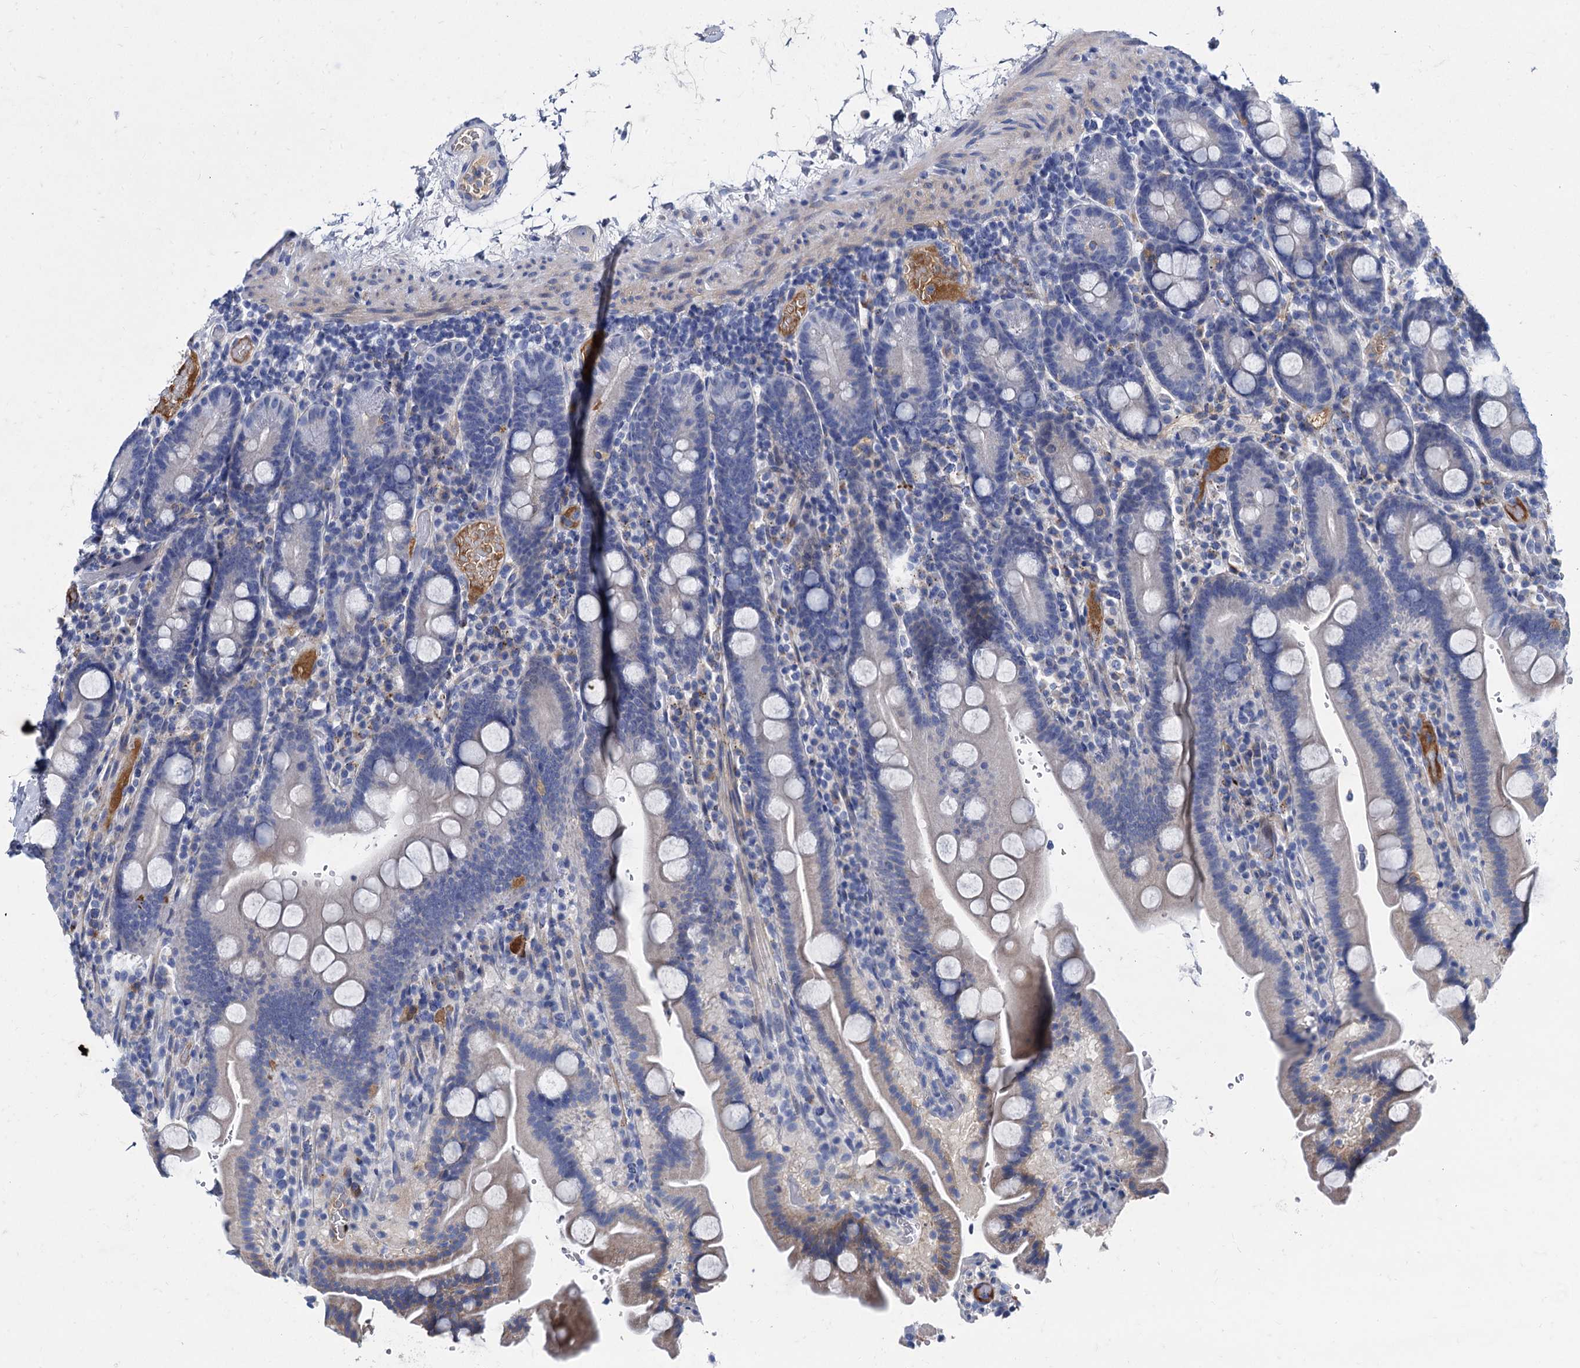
{"staining": {"intensity": "weak", "quantity": "<25%", "location": "cytoplasmic/membranous"}, "tissue": "duodenum", "cell_type": "Glandular cells", "image_type": "normal", "snomed": [{"axis": "morphology", "description": "Normal tissue, NOS"}, {"axis": "topography", "description": "Duodenum"}], "caption": "IHC histopathology image of normal duodenum stained for a protein (brown), which exhibits no staining in glandular cells.", "gene": "TMEM72", "patient": {"sex": "male", "age": 55}}